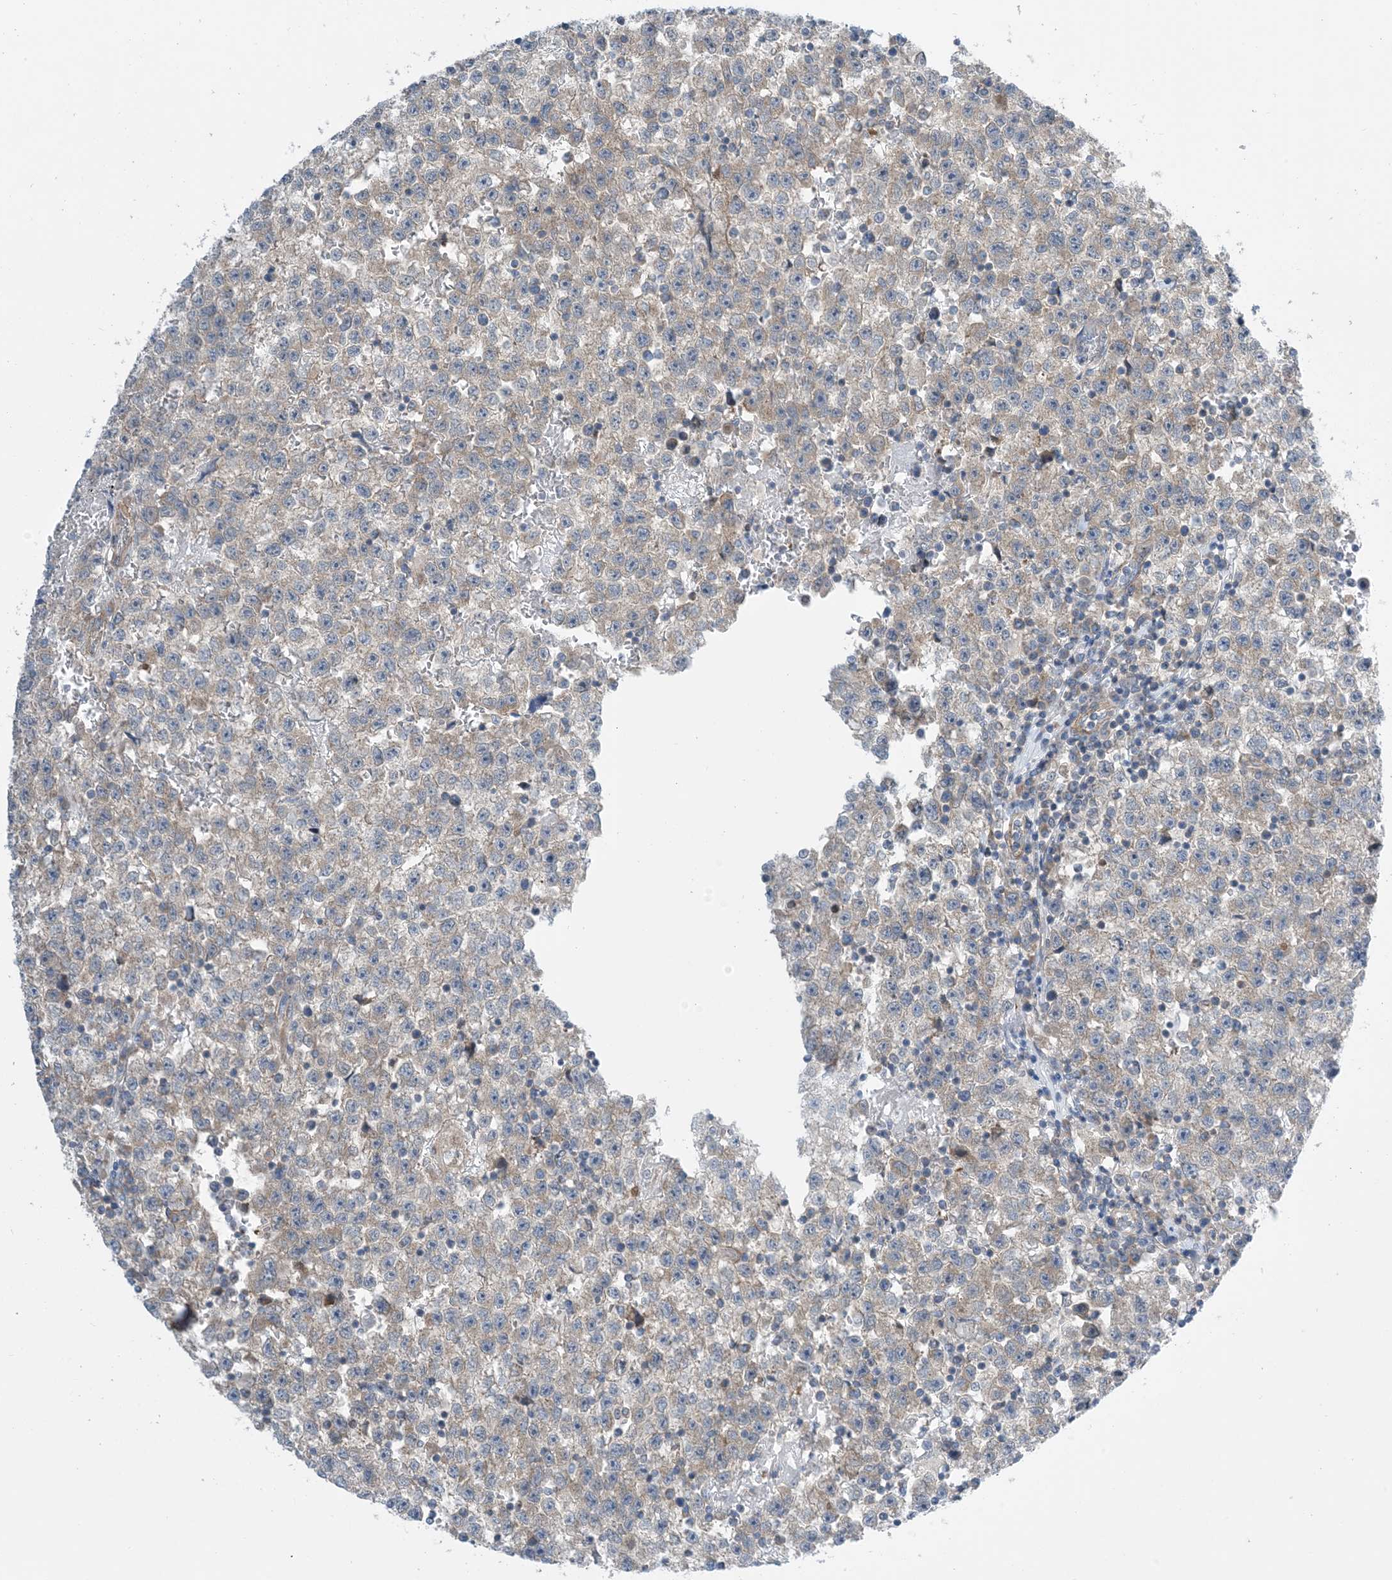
{"staining": {"intensity": "weak", "quantity": "<25%", "location": "cytoplasmic/membranous"}, "tissue": "testis cancer", "cell_type": "Tumor cells", "image_type": "cancer", "snomed": [{"axis": "morphology", "description": "Seminoma, NOS"}, {"axis": "topography", "description": "Testis"}], "caption": "IHC image of neoplastic tissue: human seminoma (testis) stained with DAB (3,3'-diaminobenzidine) demonstrates no significant protein positivity in tumor cells.", "gene": "EHBP1", "patient": {"sex": "male", "age": 22}}